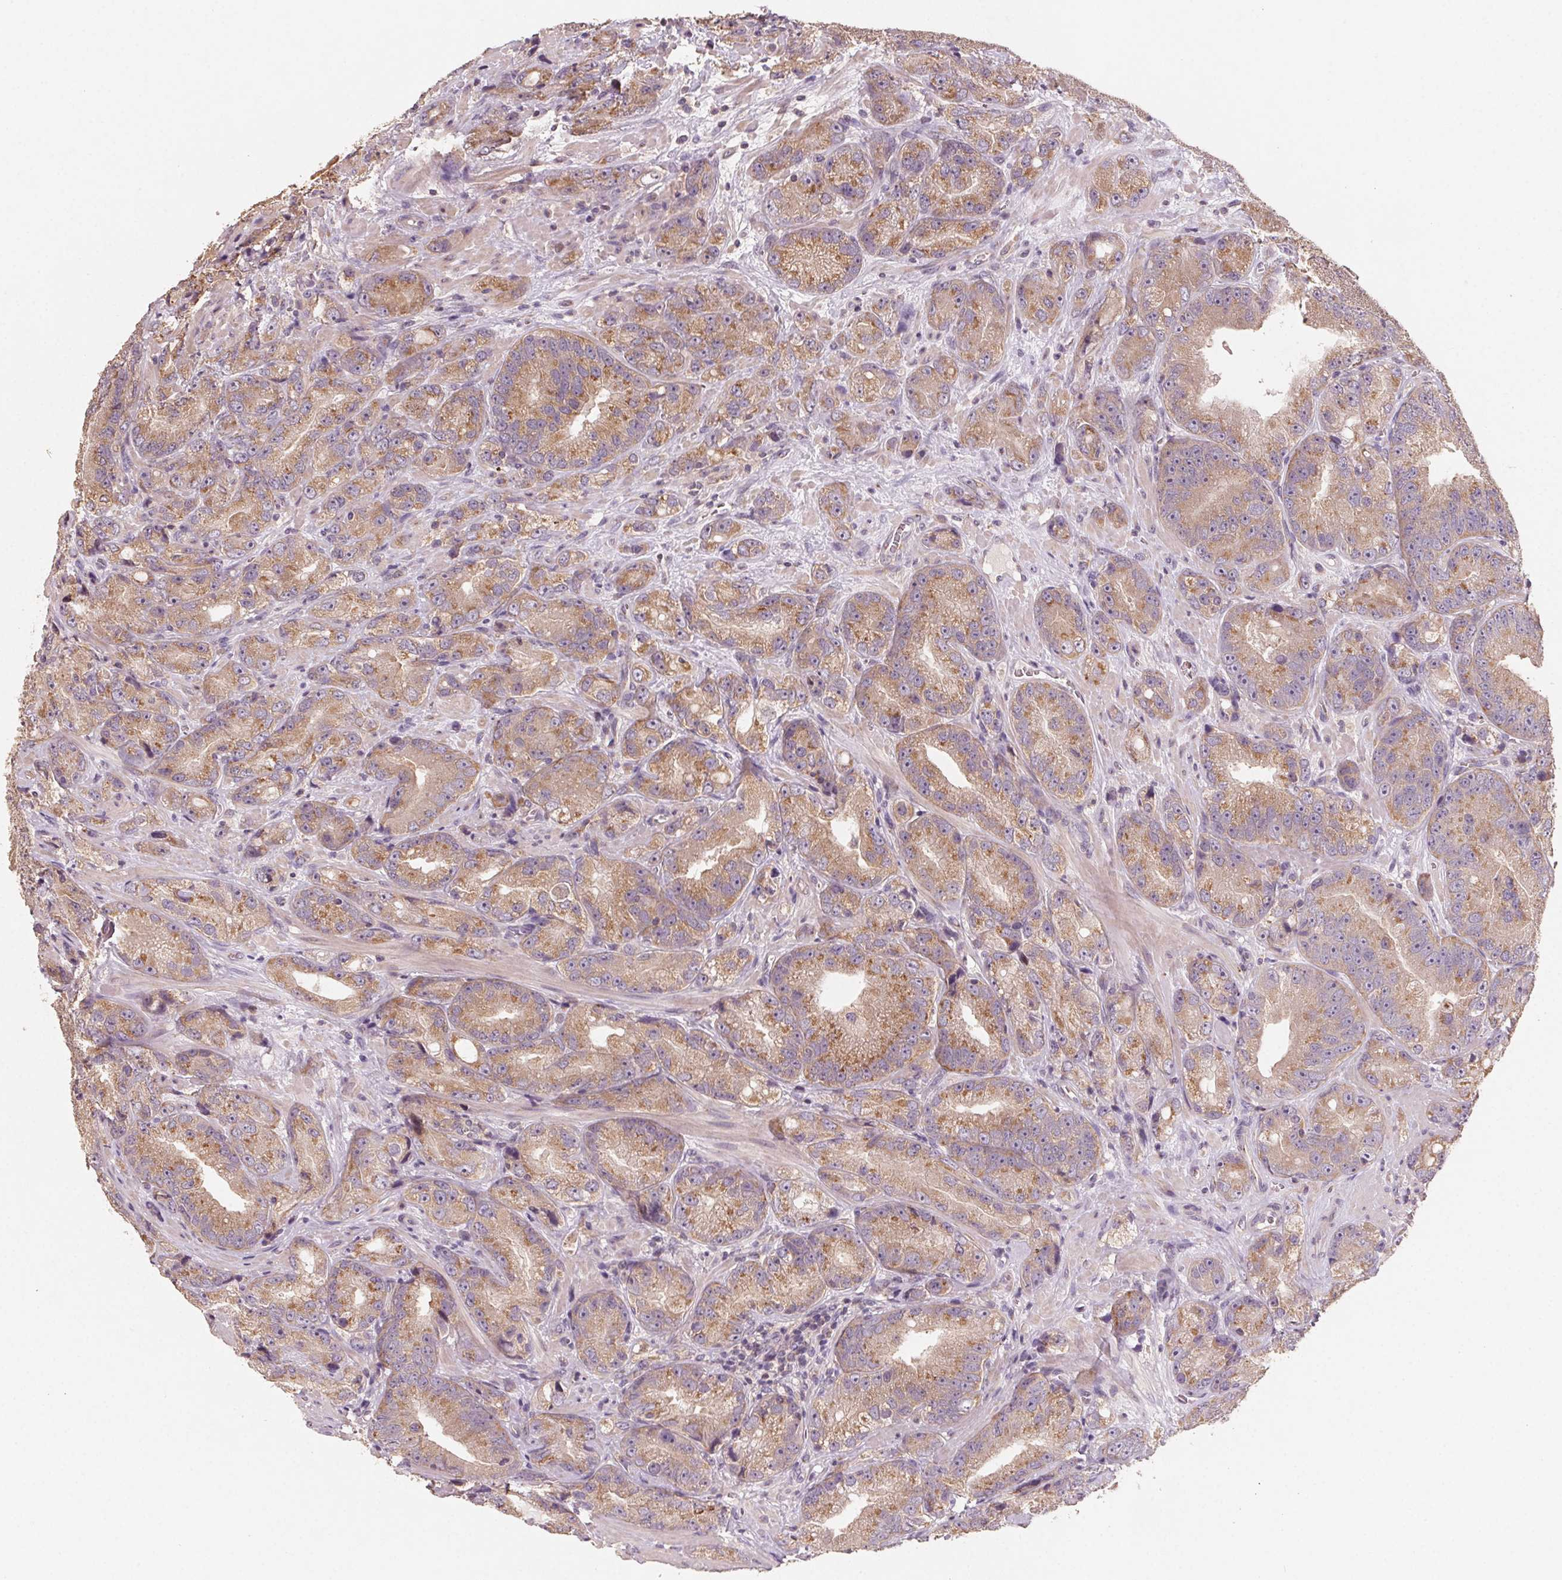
{"staining": {"intensity": "moderate", "quantity": ">75%", "location": "cytoplasmic/membranous"}, "tissue": "prostate cancer", "cell_type": "Tumor cells", "image_type": "cancer", "snomed": [{"axis": "morphology", "description": "Adenocarcinoma, NOS"}, {"axis": "topography", "description": "Prostate"}], "caption": "Protein analysis of prostate cancer (adenocarcinoma) tissue shows moderate cytoplasmic/membranous staining in about >75% of tumor cells.", "gene": "AP1S1", "patient": {"sex": "male", "age": 63}}